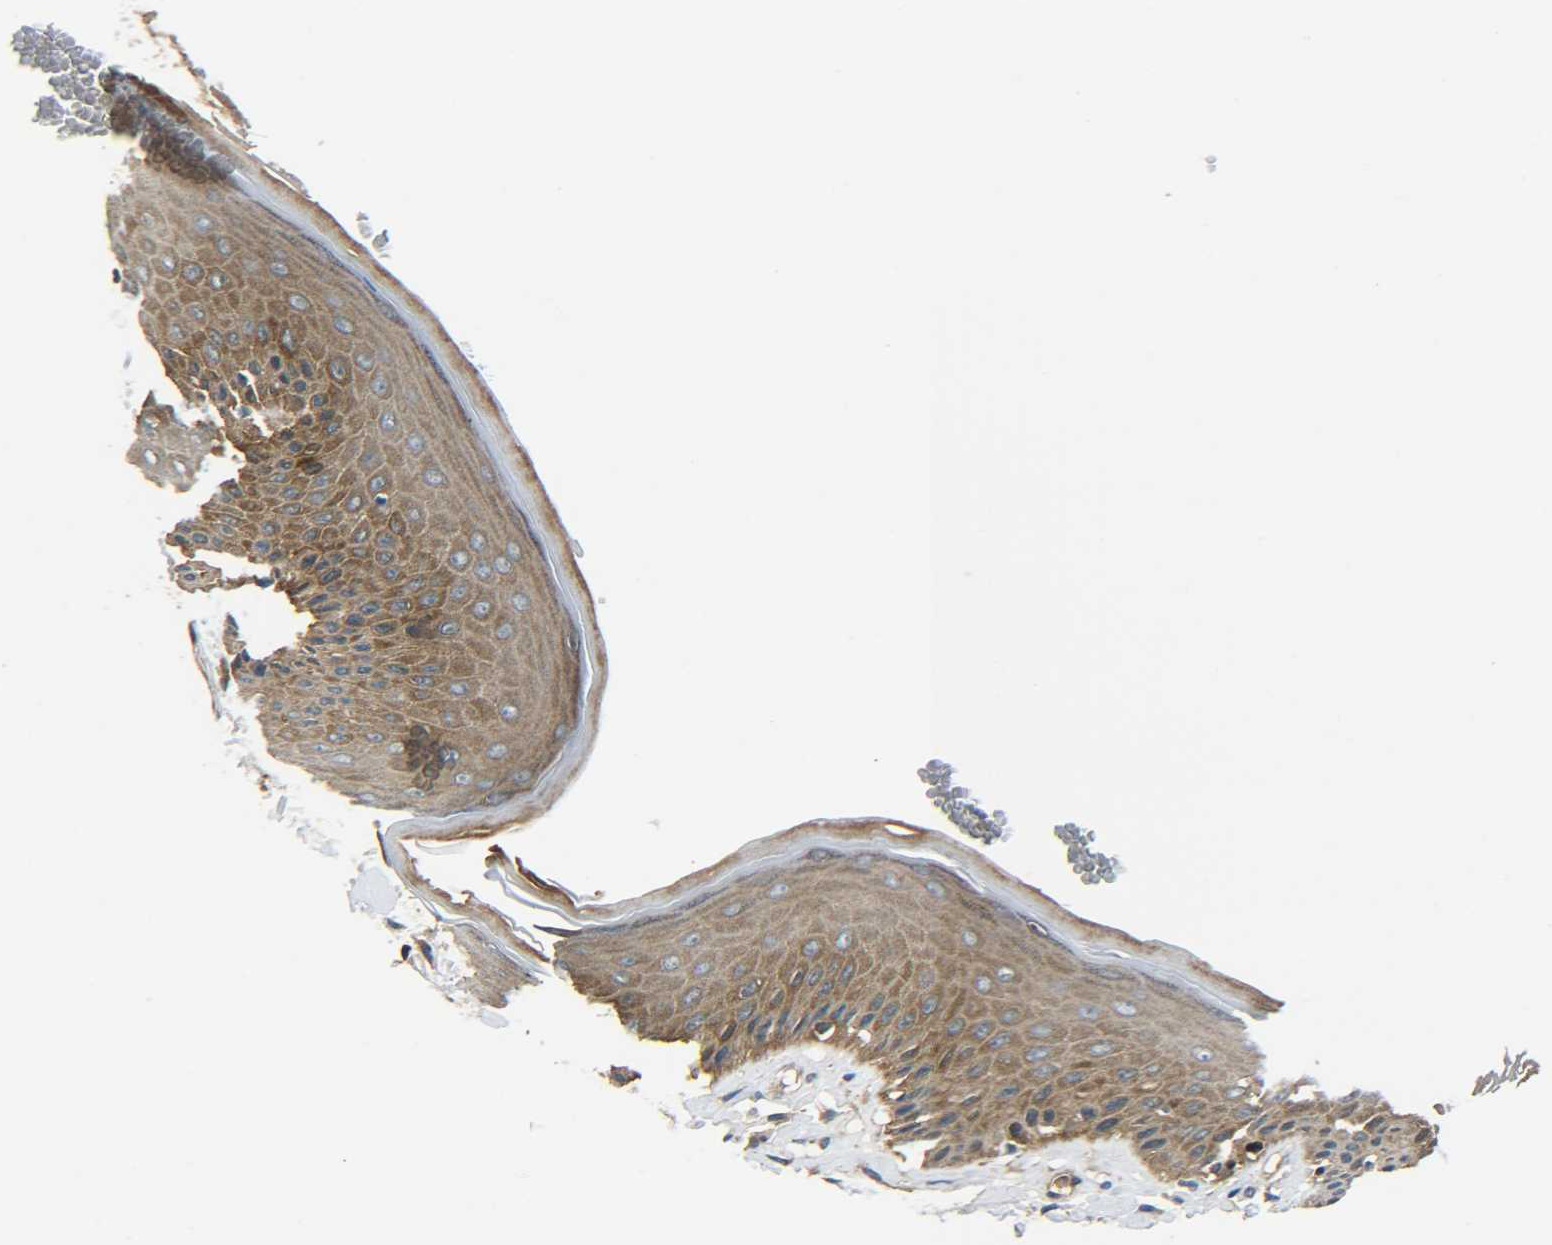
{"staining": {"intensity": "moderate", "quantity": ">75%", "location": "cytoplasmic/membranous"}, "tissue": "skin", "cell_type": "Epidermal cells", "image_type": "normal", "snomed": [{"axis": "morphology", "description": "Normal tissue, NOS"}, {"axis": "topography", "description": "Vulva"}], "caption": "DAB (3,3'-diaminobenzidine) immunohistochemical staining of normal human skin shows moderate cytoplasmic/membranous protein expression in approximately >75% of epidermal cells.", "gene": "PREB", "patient": {"sex": "female", "age": 73}}